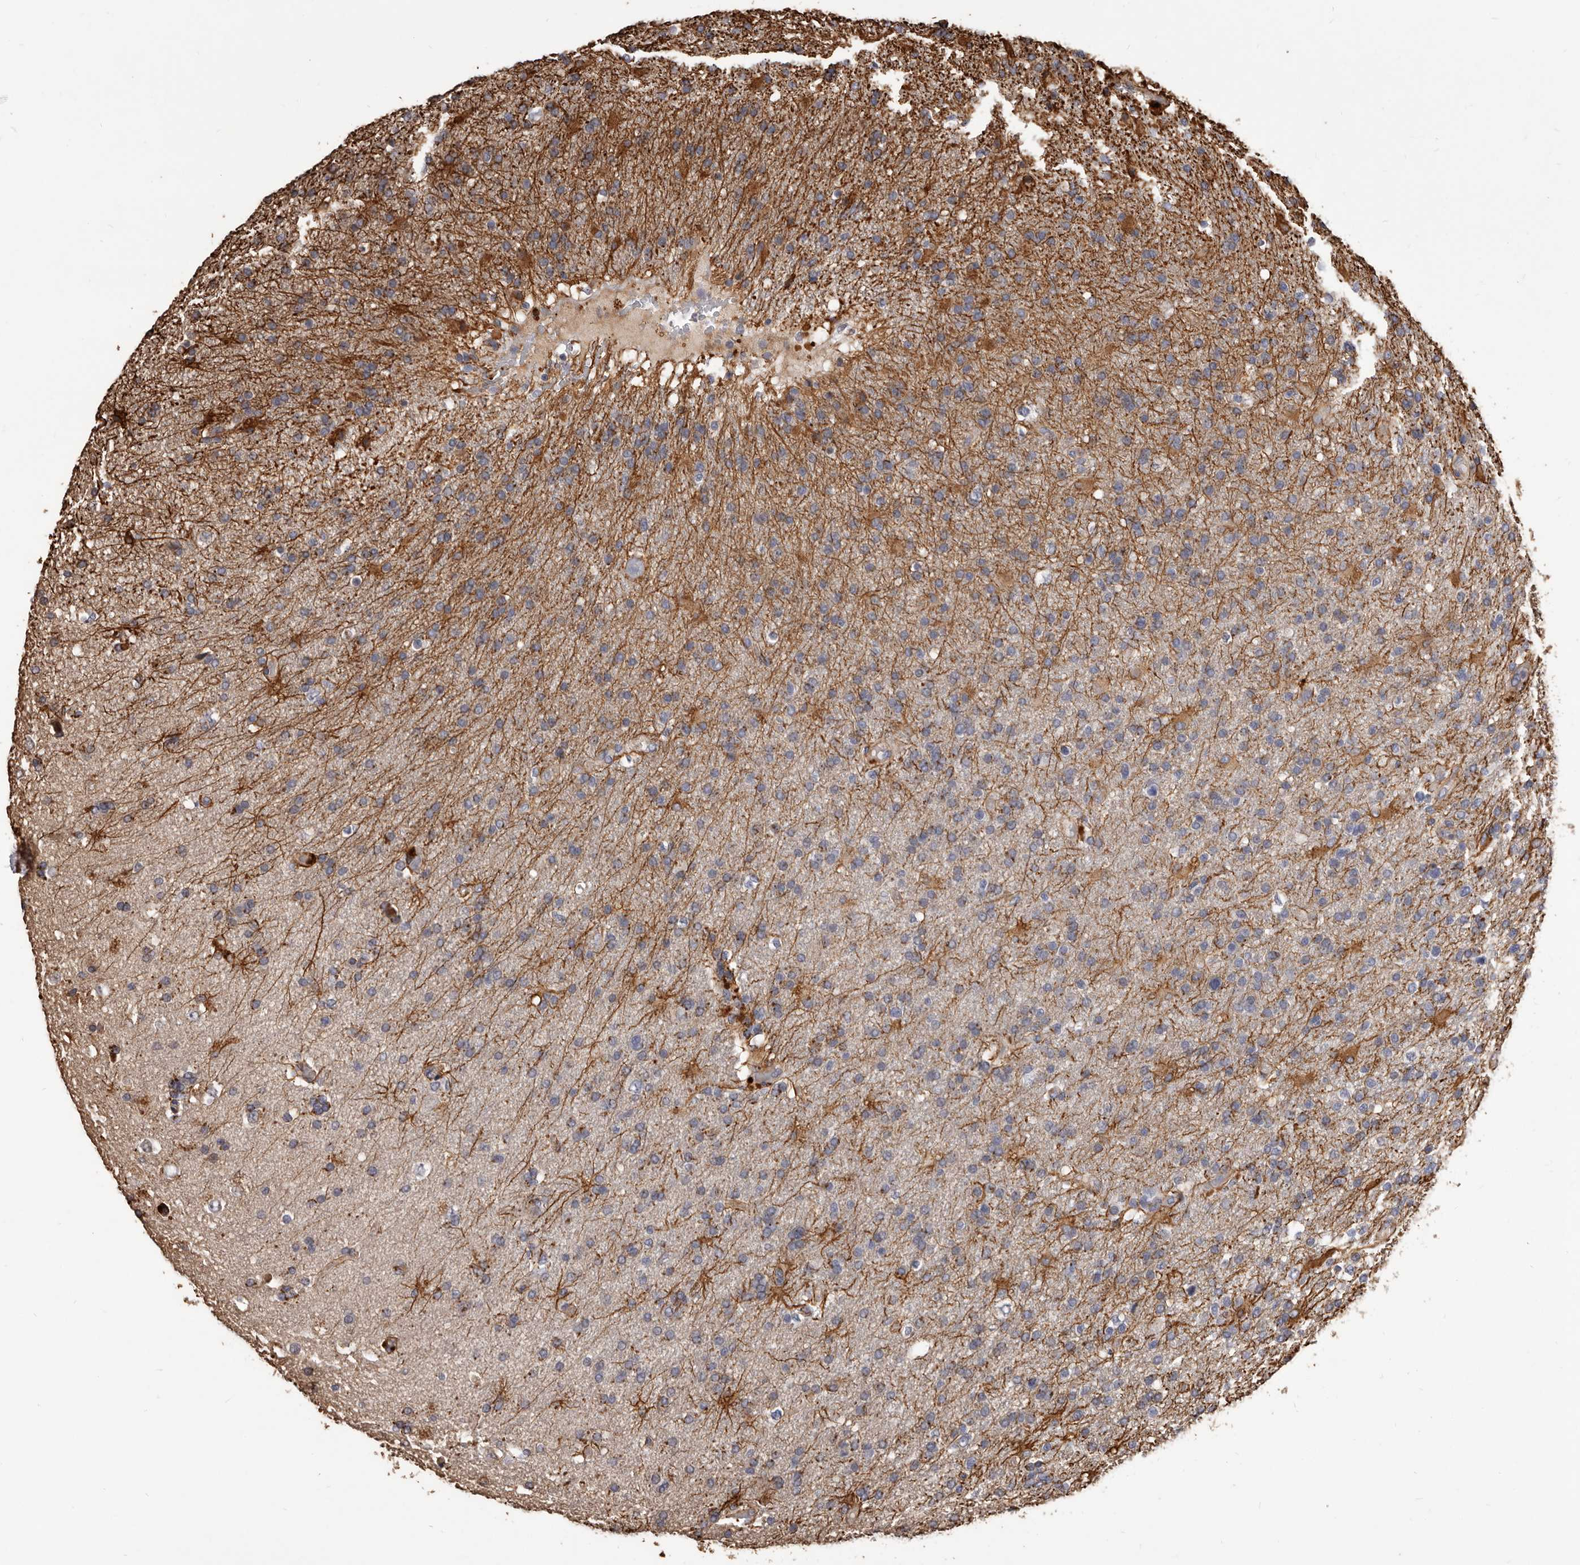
{"staining": {"intensity": "moderate", "quantity": "<25%", "location": "cytoplasmic/membranous"}, "tissue": "glioma", "cell_type": "Tumor cells", "image_type": "cancer", "snomed": [{"axis": "morphology", "description": "Glioma, malignant, High grade"}, {"axis": "topography", "description": "Brain"}], "caption": "Protein staining by immunohistochemistry (IHC) exhibits moderate cytoplasmic/membranous staining in about <25% of tumor cells in high-grade glioma (malignant). (brown staining indicates protein expression, while blue staining denotes nuclei).", "gene": "ALPK1", "patient": {"sex": "male", "age": 72}}